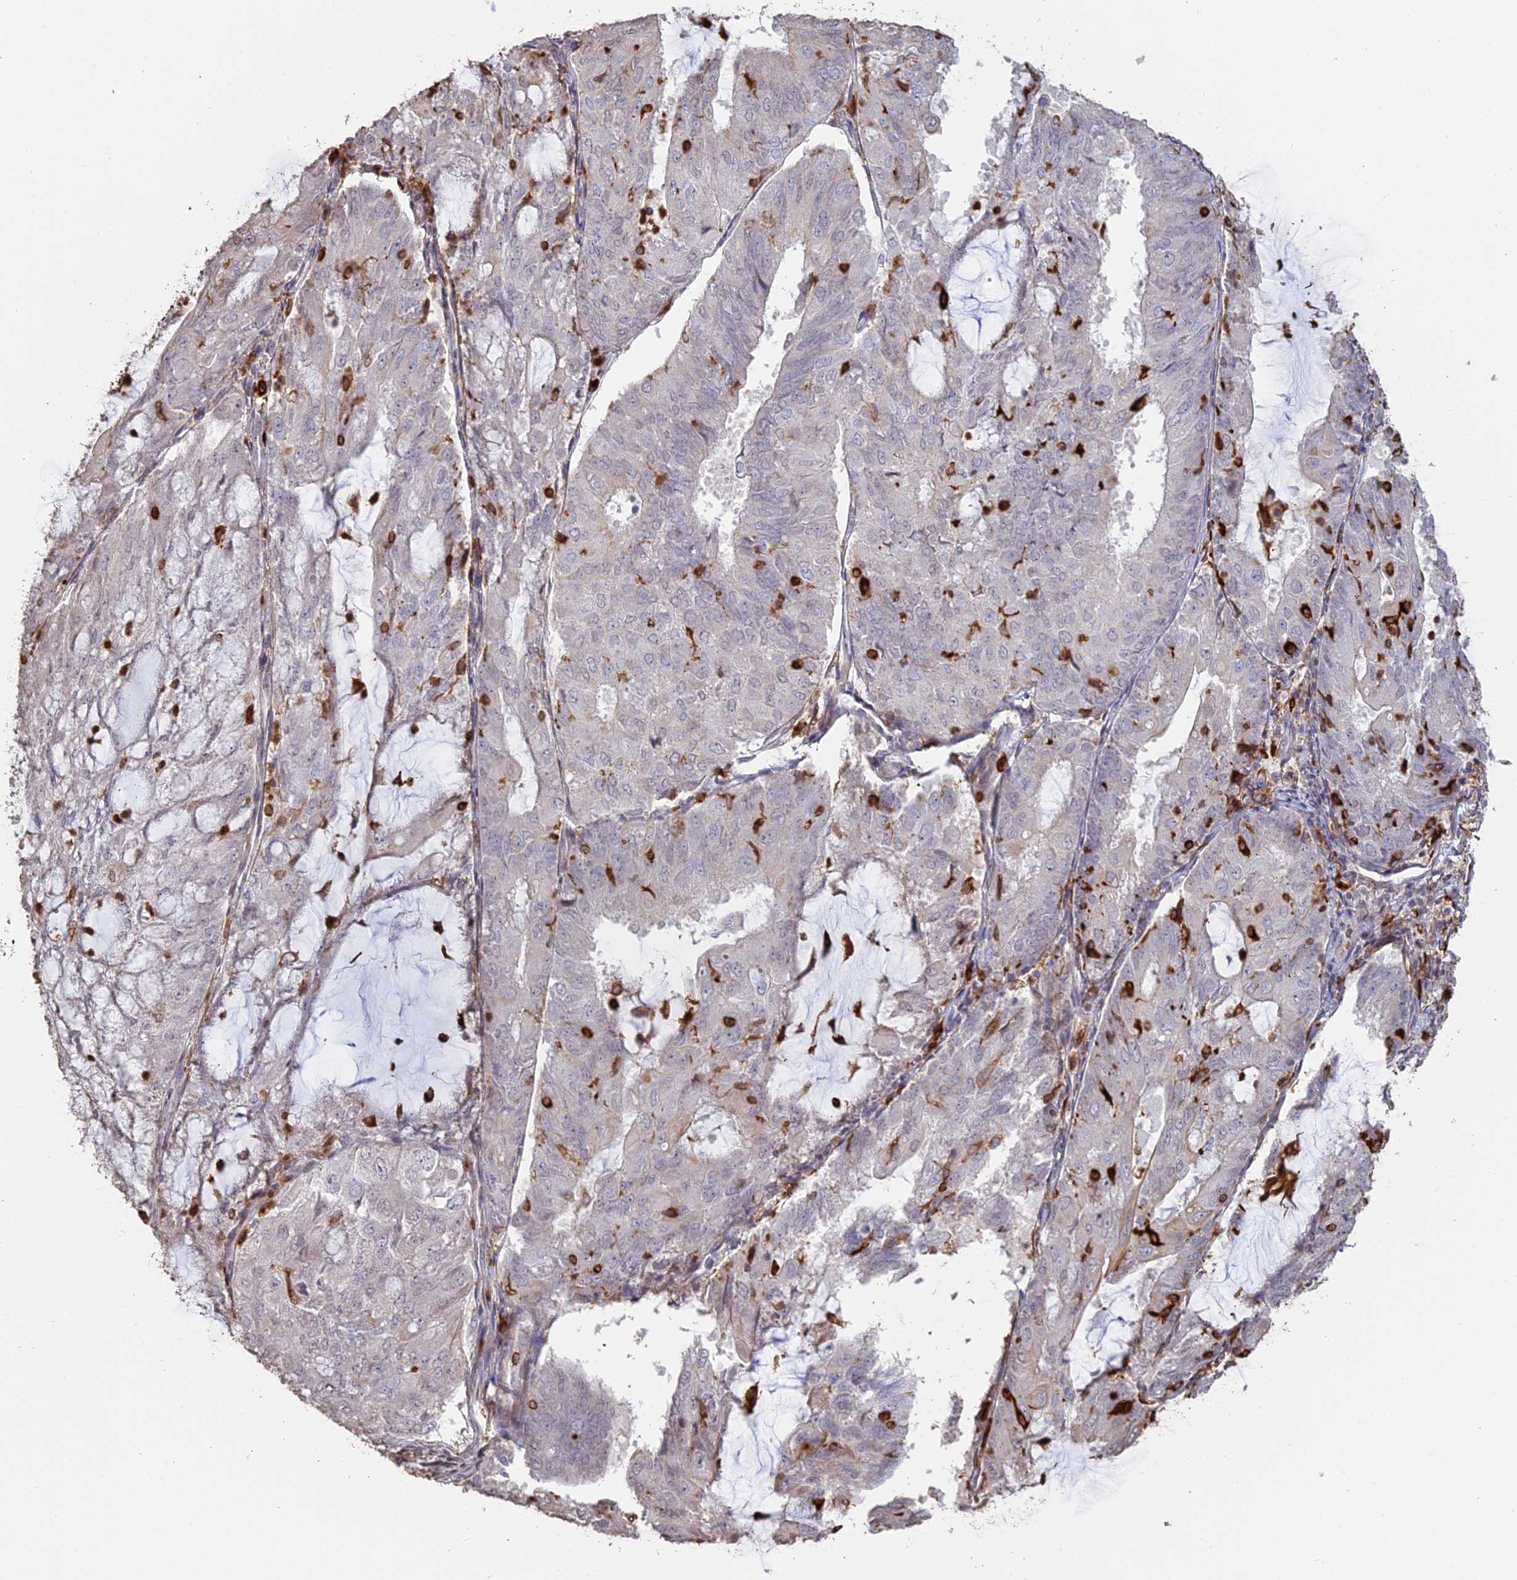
{"staining": {"intensity": "negative", "quantity": "none", "location": "none"}, "tissue": "endometrial cancer", "cell_type": "Tumor cells", "image_type": "cancer", "snomed": [{"axis": "morphology", "description": "Adenocarcinoma, NOS"}, {"axis": "topography", "description": "Endometrium"}], "caption": "DAB immunohistochemical staining of adenocarcinoma (endometrial) demonstrates no significant staining in tumor cells.", "gene": "APOBR", "patient": {"sex": "female", "age": 81}}